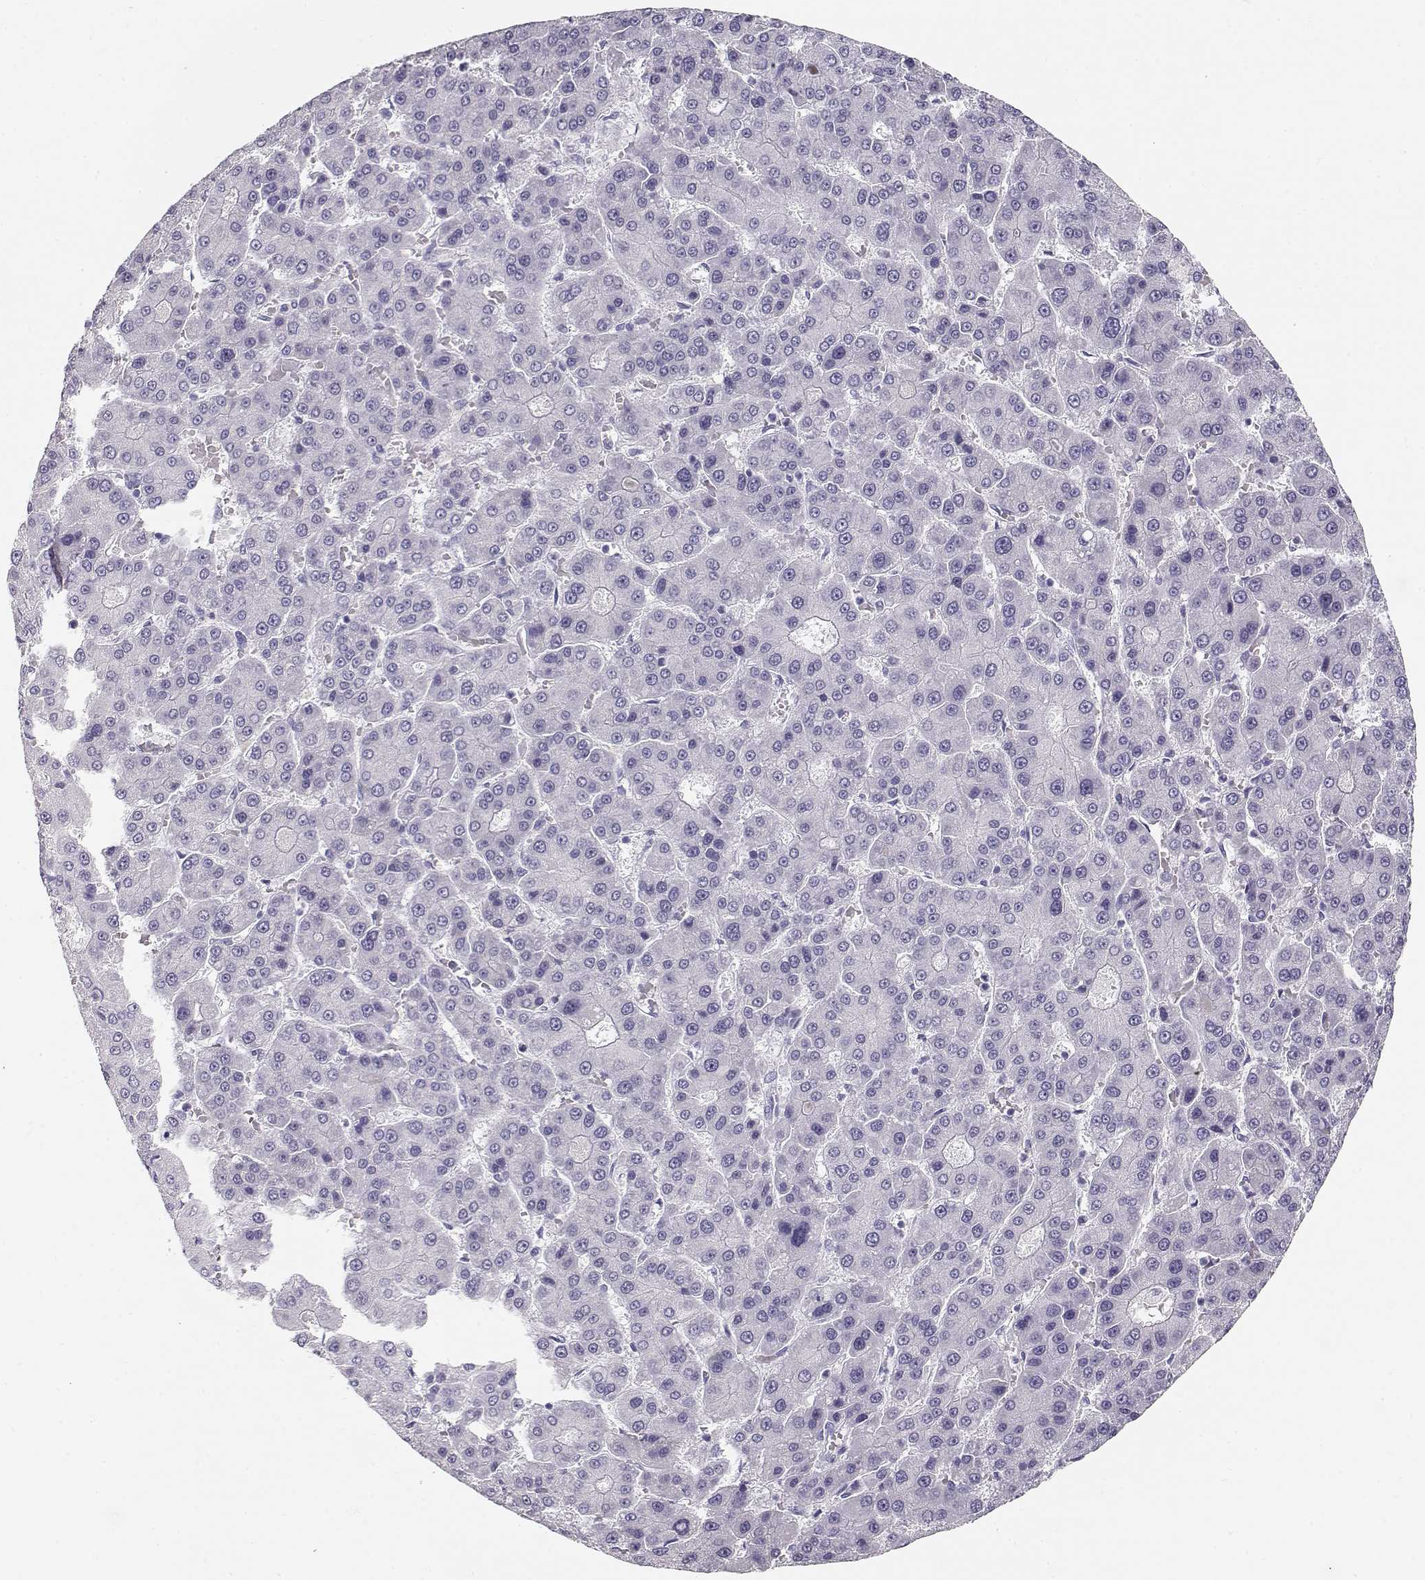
{"staining": {"intensity": "negative", "quantity": "none", "location": "none"}, "tissue": "liver cancer", "cell_type": "Tumor cells", "image_type": "cancer", "snomed": [{"axis": "morphology", "description": "Carcinoma, Hepatocellular, NOS"}, {"axis": "topography", "description": "Liver"}], "caption": "Immunohistochemistry (IHC) of liver cancer (hepatocellular carcinoma) exhibits no staining in tumor cells.", "gene": "MAGEC1", "patient": {"sex": "male", "age": 70}}